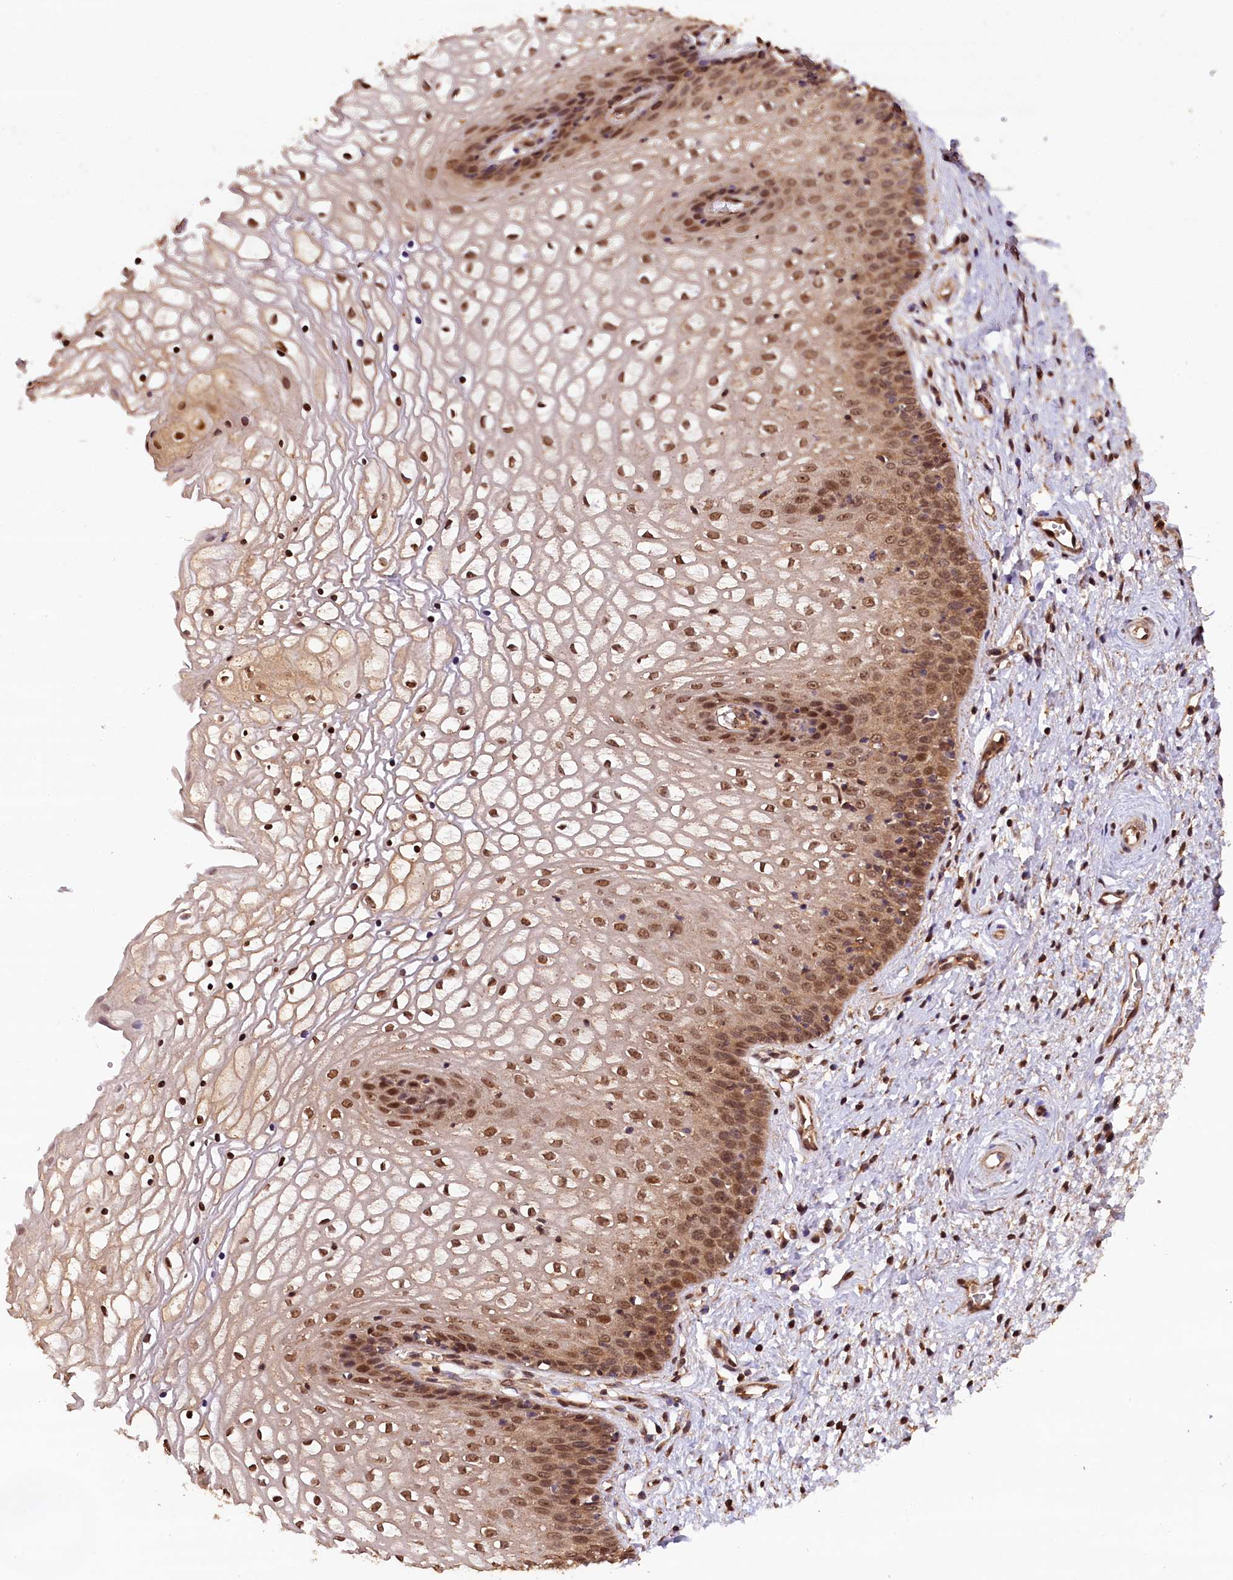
{"staining": {"intensity": "strong", "quantity": ">75%", "location": "nuclear"}, "tissue": "vagina", "cell_type": "Squamous epithelial cells", "image_type": "normal", "snomed": [{"axis": "morphology", "description": "Normal tissue, NOS"}, {"axis": "topography", "description": "Vagina"}], "caption": "Immunohistochemistry (DAB) staining of normal human vagina exhibits strong nuclear protein staining in approximately >75% of squamous epithelial cells.", "gene": "IST1", "patient": {"sex": "female", "age": 34}}